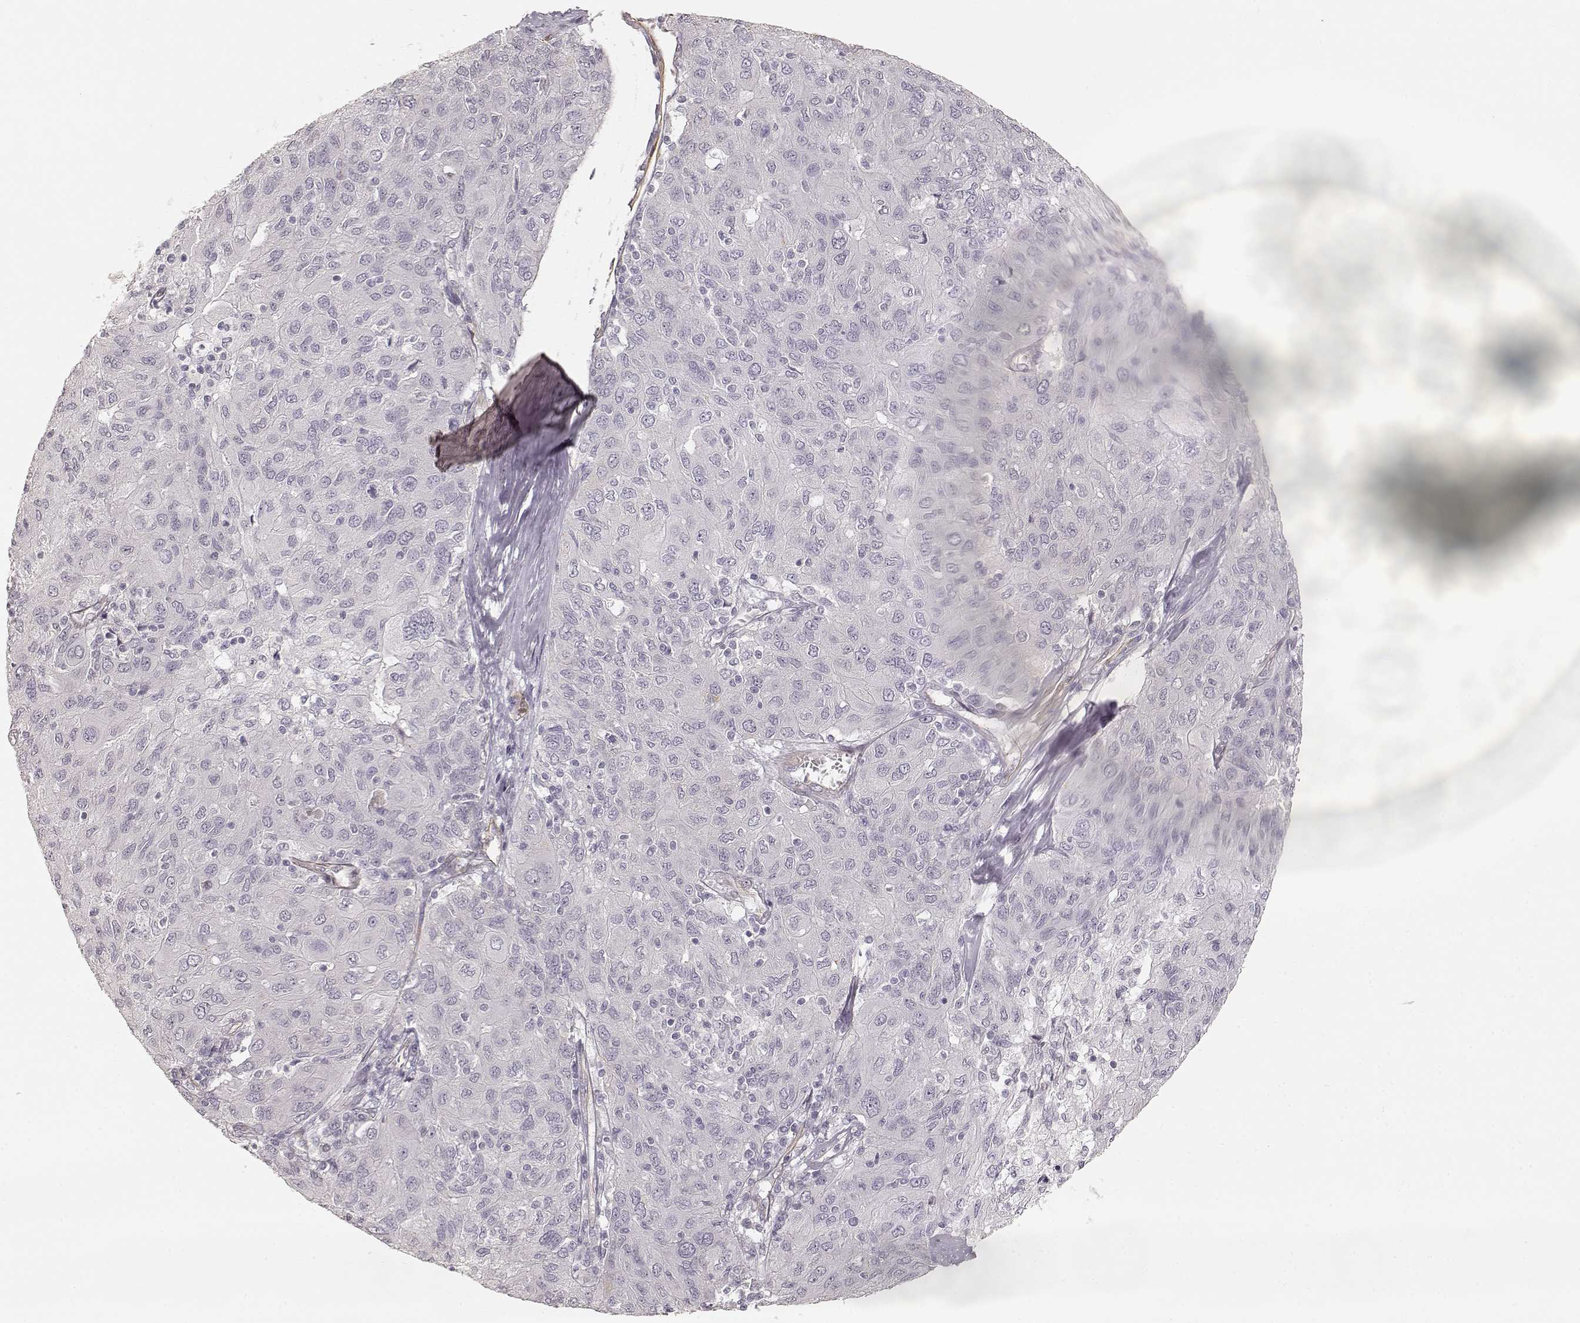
{"staining": {"intensity": "negative", "quantity": "none", "location": "none"}, "tissue": "ovarian cancer", "cell_type": "Tumor cells", "image_type": "cancer", "snomed": [{"axis": "morphology", "description": "Carcinoma, endometroid"}, {"axis": "topography", "description": "Ovary"}], "caption": "Immunohistochemistry (IHC) of ovarian cancer (endometroid carcinoma) displays no positivity in tumor cells.", "gene": "LAMA4", "patient": {"sex": "female", "age": 50}}